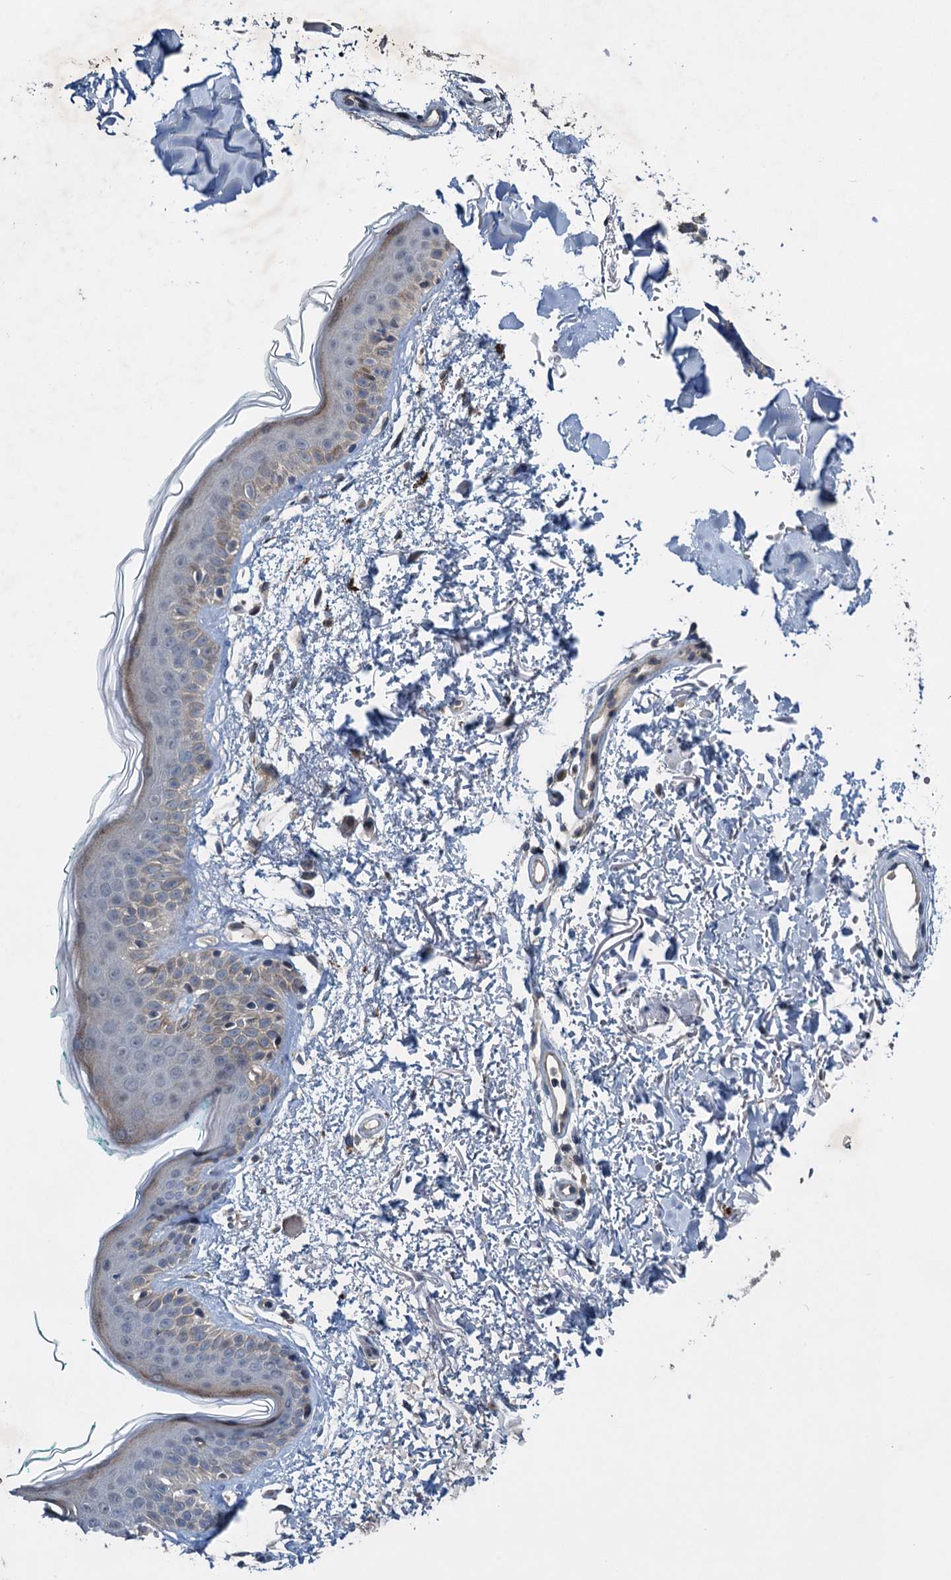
{"staining": {"intensity": "weak", "quantity": ">75%", "location": "cytoplasmic/membranous"}, "tissue": "skin", "cell_type": "Fibroblasts", "image_type": "normal", "snomed": [{"axis": "morphology", "description": "Normal tissue, NOS"}, {"axis": "topography", "description": "Skin"}], "caption": "Brown immunohistochemical staining in unremarkable human skin exhibits weak cytoplasmic/membranous staining in about >75% of fibroblasts.", "gene": "RNF165", "patient": {"sex": "male", "age": 66}}